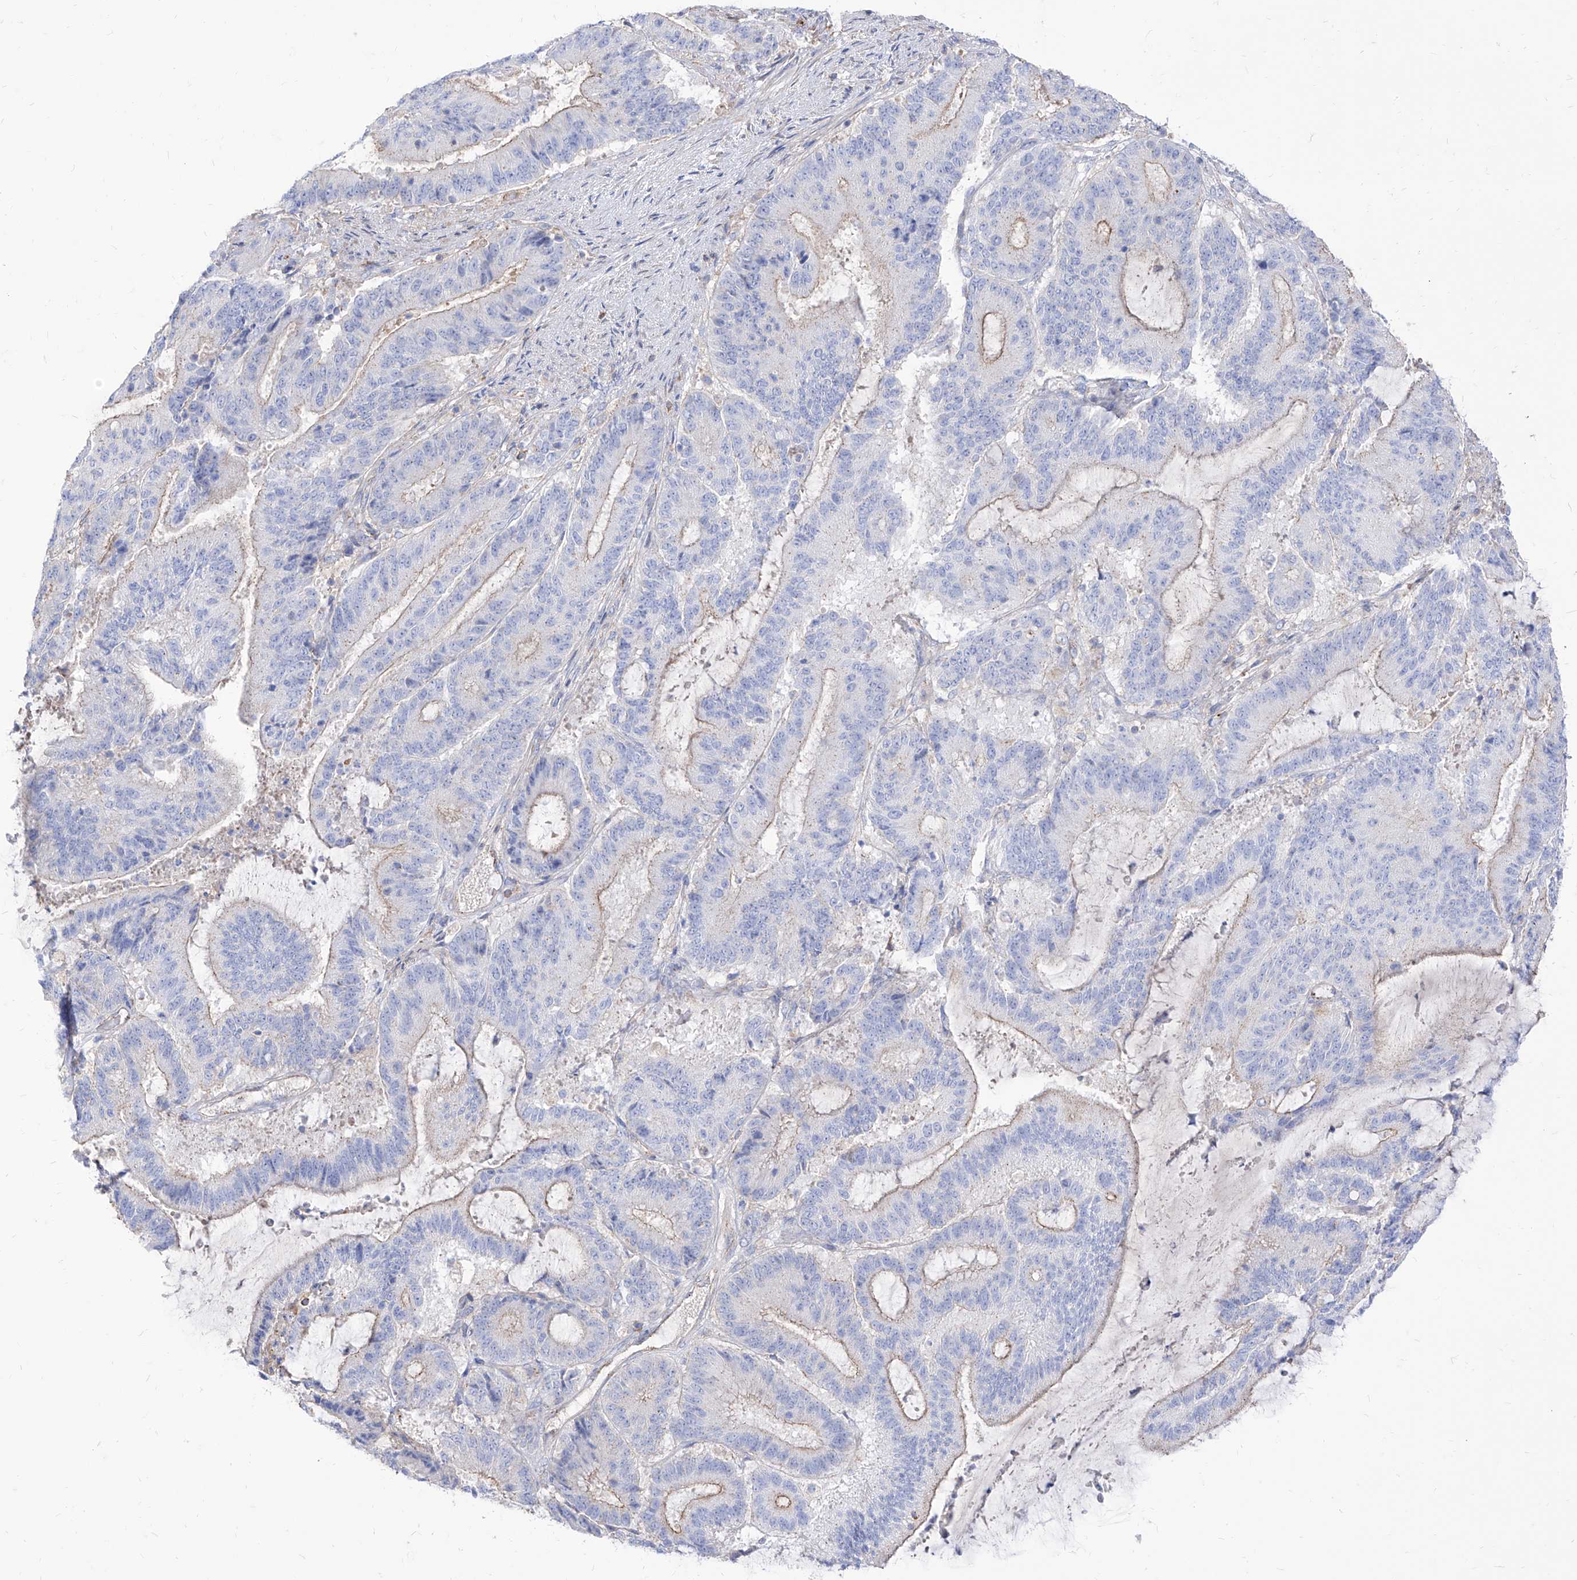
{"staining": {"intensity": "weak", "quantity": "<25%", "location": "cytoplasmic/membranous"}, "tissue": "liver cancer", "cell_type": "Tumor cells", "image_type": "cancer", "snomed": [{"axis": "morphology", "description": "Normal tissue, NOS"}, {"axis": "morphology", "description": "Cholangiocarcinoma"}, {"axis": "topography", "description": "Liver"}, {"axis": "topography", "description": "Peripheral nerve tissue"}], "caption": "Immunohistochemistry histopathology image of neoplastic tissue: human liver cholangiocarcinoma stained with DAB (3,3'-diaminobenzidine) displays no significant protein positivity in tumor cells.", "gene": "C1orf74", "patient": {"sex": "female", "age": 73}}